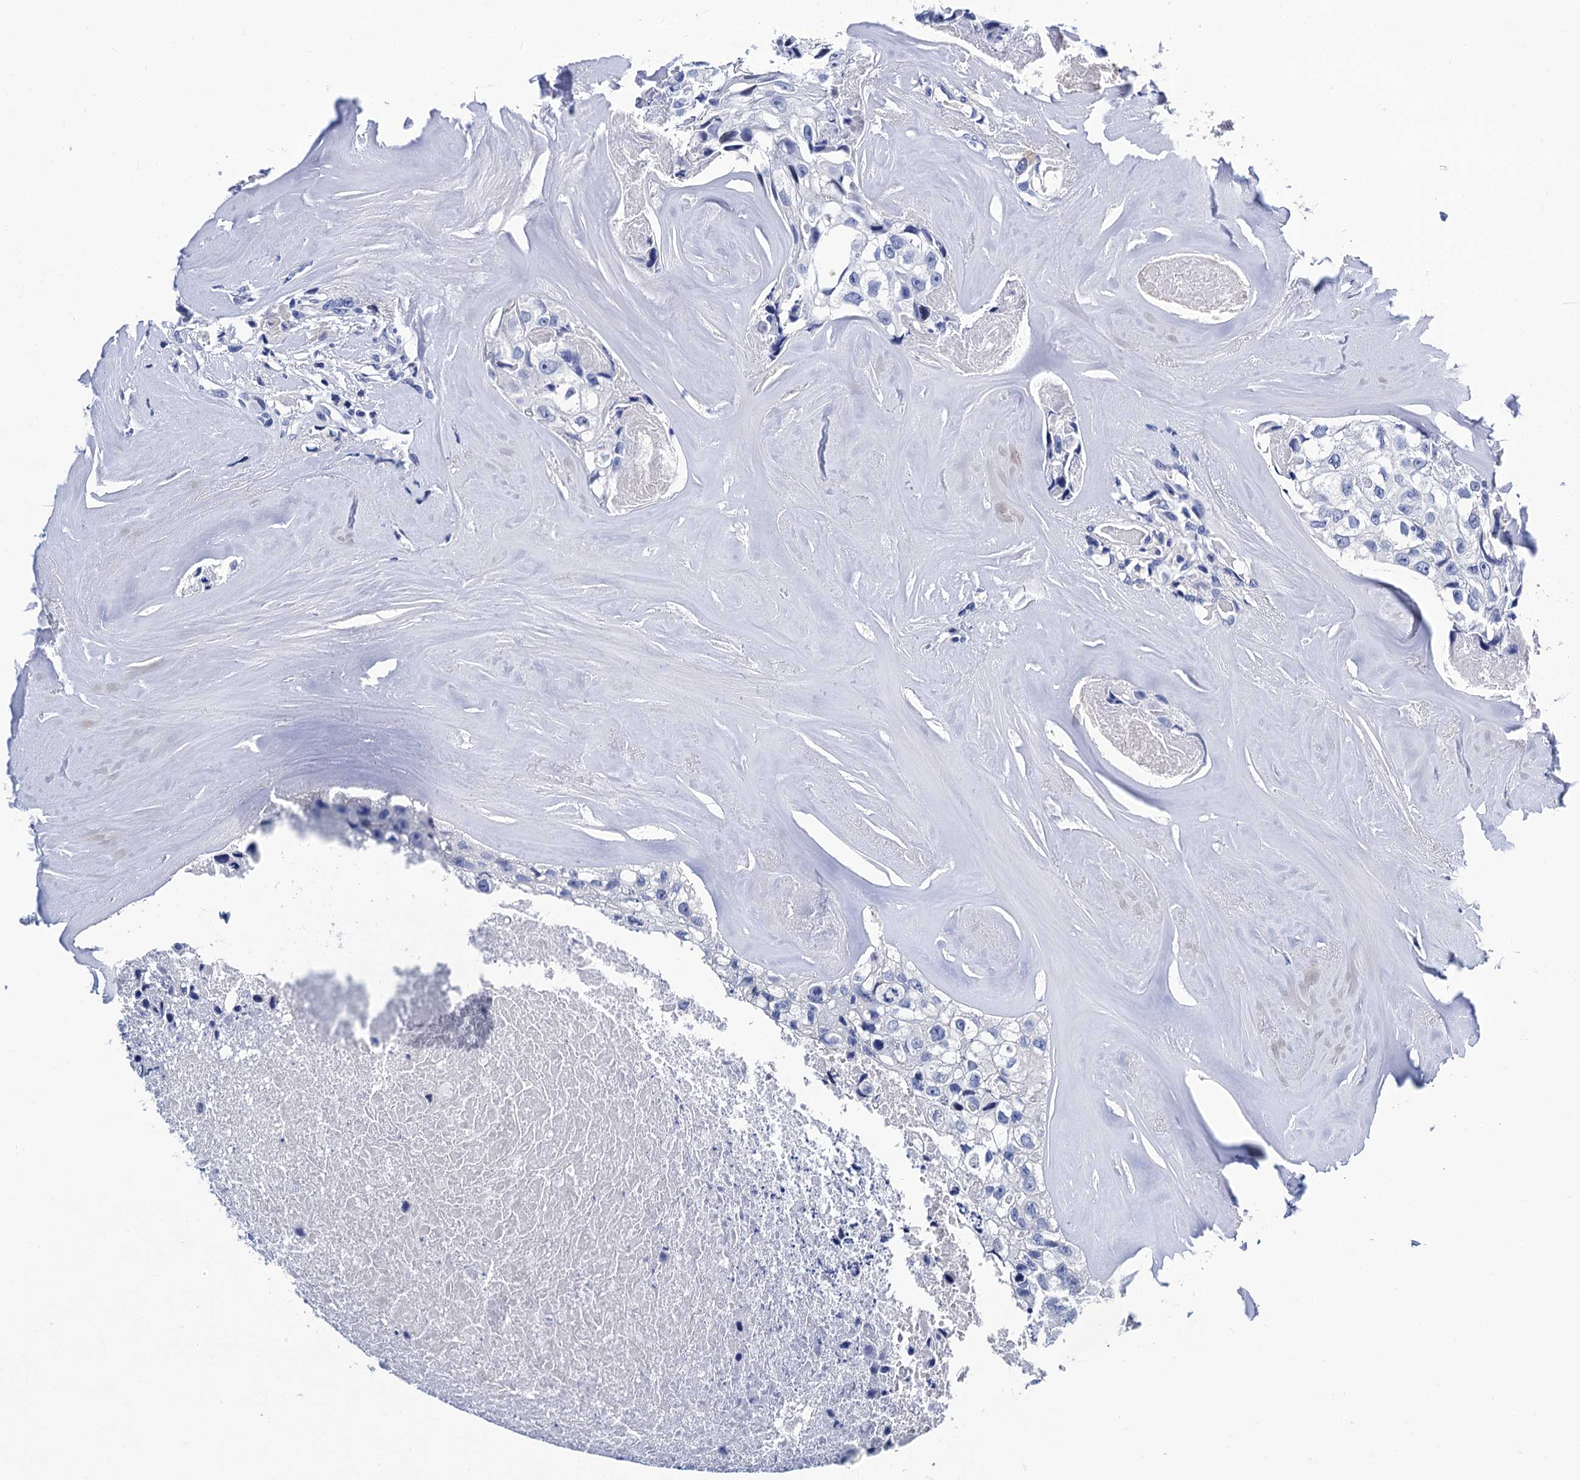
{"staining": {"intensity": "negative", "quantity": "none", "location": "none"}, "tissue": "head and neck cancer", "cell_type": "Tumor cells", "image_type": "cancer", "snomed": [{"axis": "morphology", "description": "Adenocarcinoma, NOS"}, {"axis": "morphology", "description": "Adenocarcinoma, metastatic, NOS"}, {"axis": "topography", "description": "Head-Neck"}], "caption": "This histopathology image is of head and neck cancer (metastatic adenocarcinoma) stained with immunohistochemistry (IHC) to label a protein in brown with the nuclei are counter-stained blue. There is no expression in tumor cells. (Stains: DAB IHC with hematoxylin counter stain, Microscopy: brightfield microscopy at high magnification).", "gene": "LRRC30", "patient": {"sex": "male", "age": 75}}